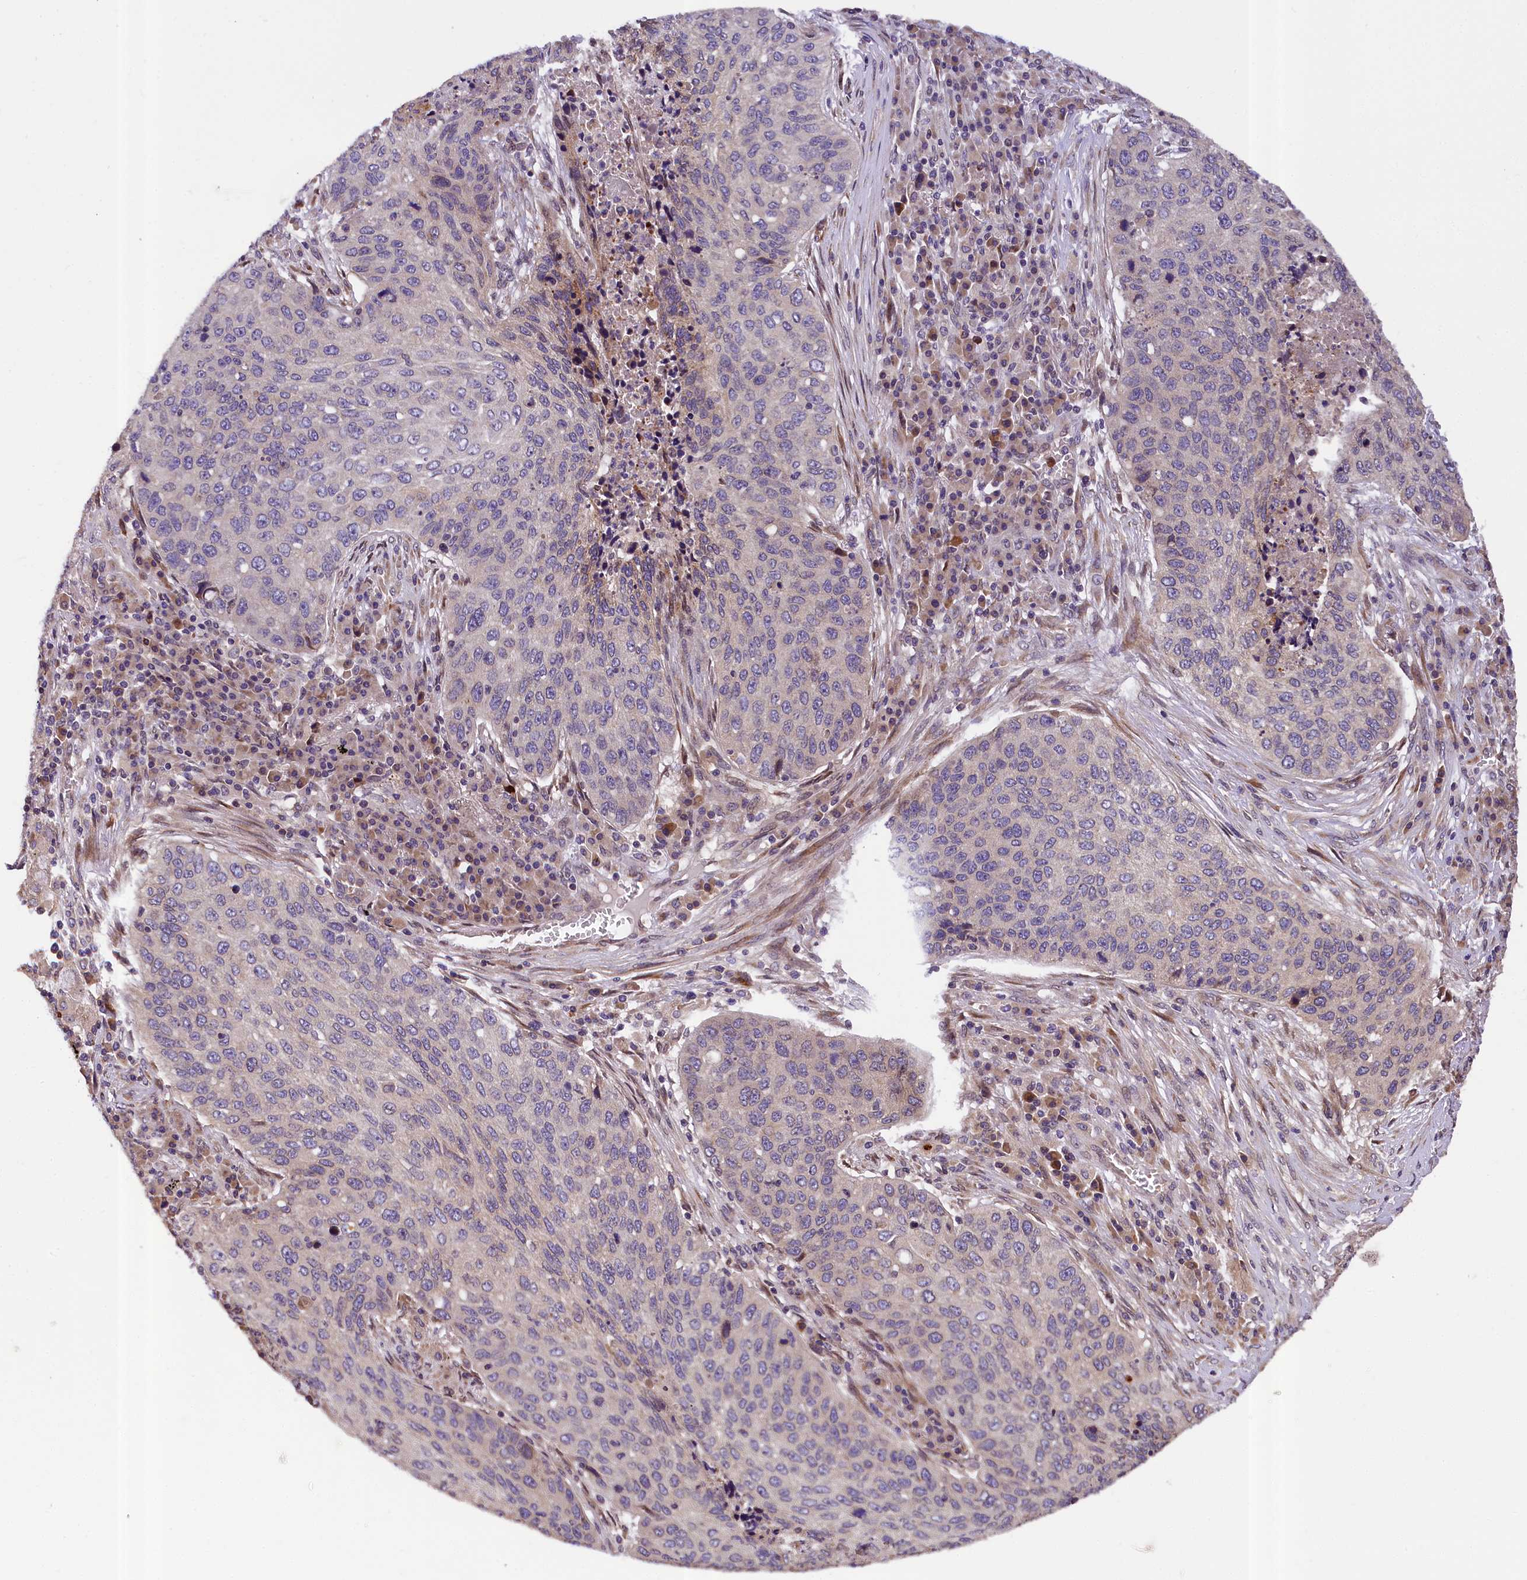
{"staining": {"intensity": "weak", "quantity": "<25%", "location": "cytoplasmic/membranous"}, "tissue": "lung cancer", "cell_type": "Tumor cells", "image_type": "cancer", "snomed": [{"axis": "morphology", "description": "Squamous cell carcinoma, NOS"}, {"axis": "topography", "description": "Lung"}], "caption": "The histopathology image exhibits no significant positivity in tumor cells of lung cancer.", "gene": "SUPV3L1", "patient": {"sex": "female", "age": 63}}